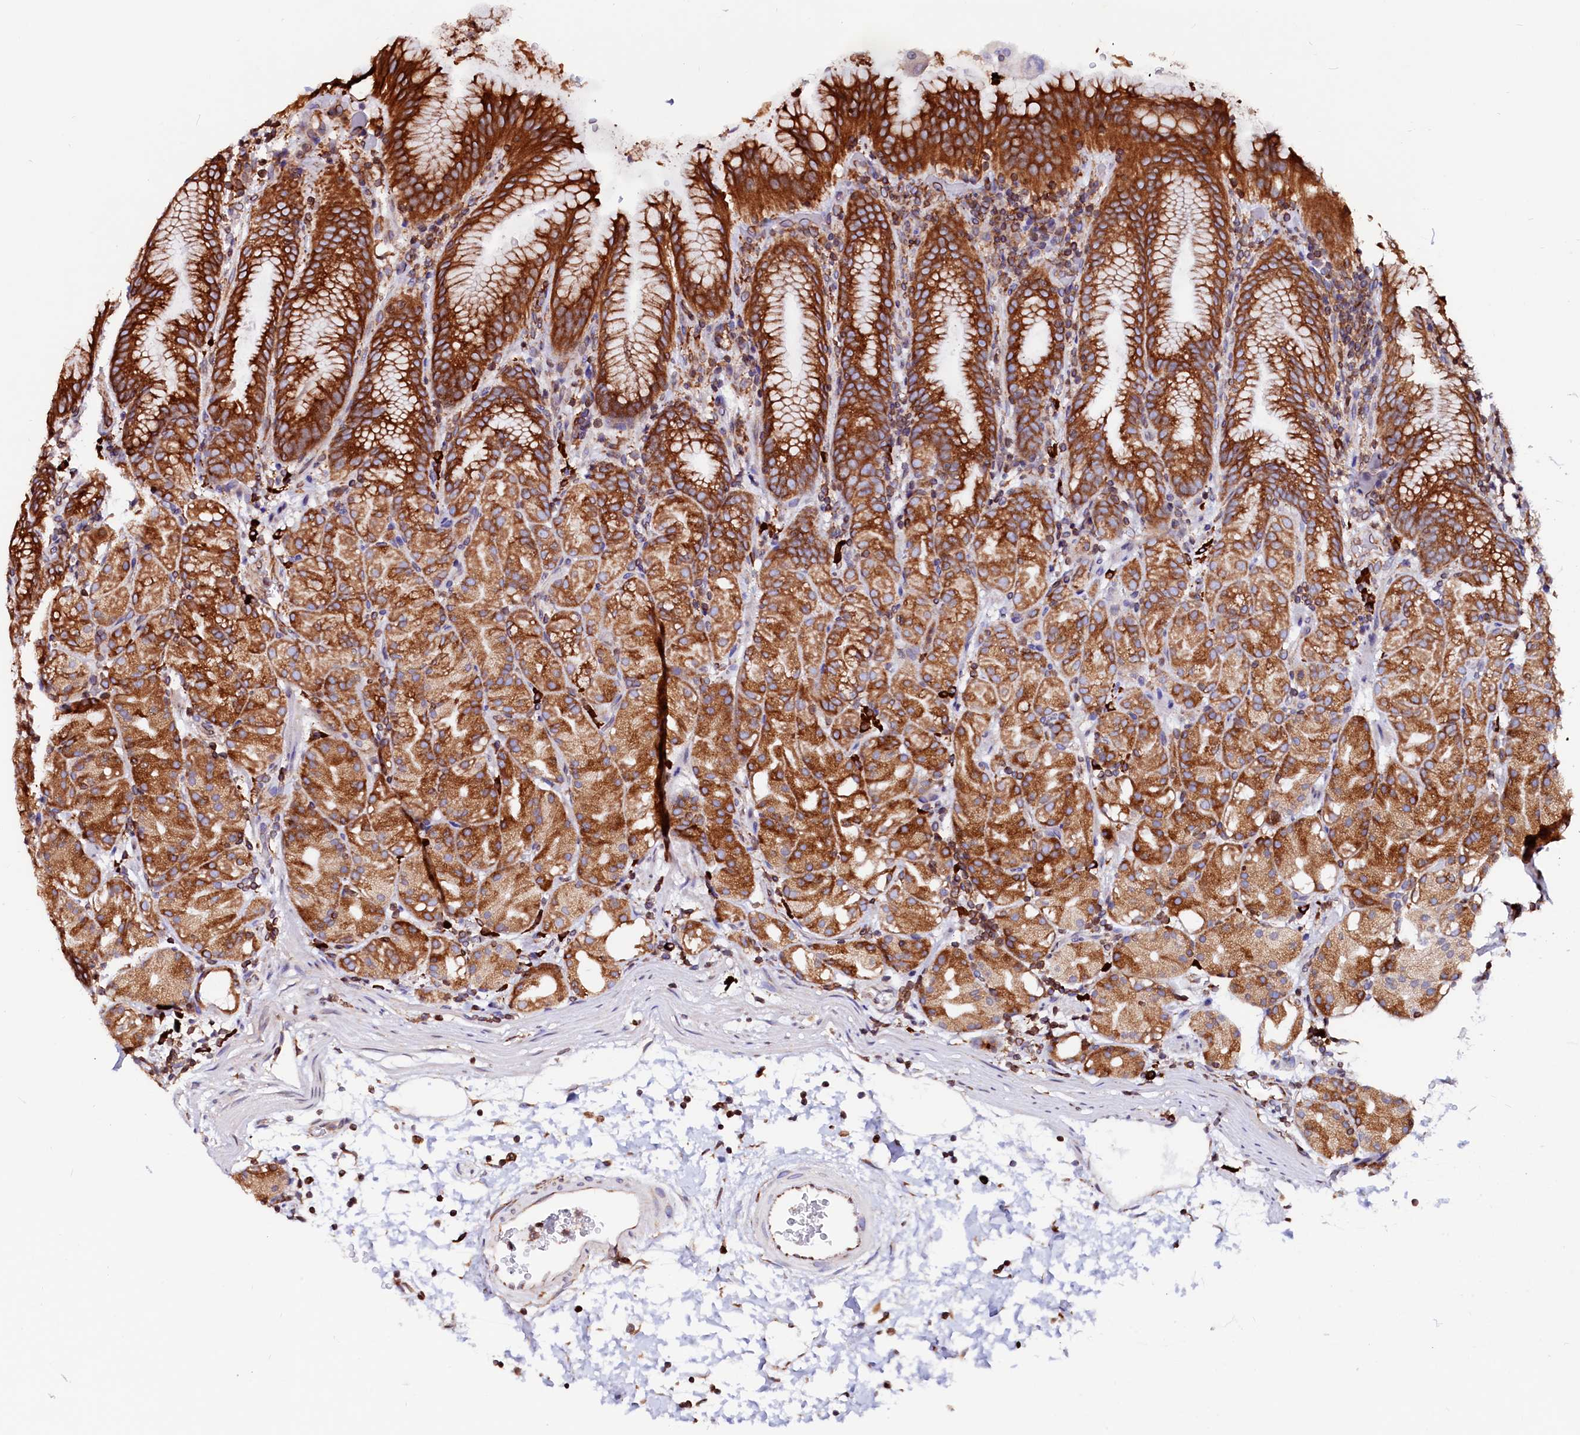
{"staining": {"intensity": "strong", "quantity": ">75%", "location": "cytoplasmic/membranous"}, "tissue": "stomach", "cell_type": "Glandular cells", "image_type": "normal", "snomed": [{"axis": "morphology", "description": "Normal tissue, NOS"}, {"axis": "topography", "description": "Stomach, upper"}], "caption": "Approximately >75% of glandular cells in normal human stomach demonstrate strong cytoplasmic/membranous protein positivity as visualized by brown immunohistochemical staining.", "gene": "DERL1", "patient": {"sex": "male", "age": 48}}